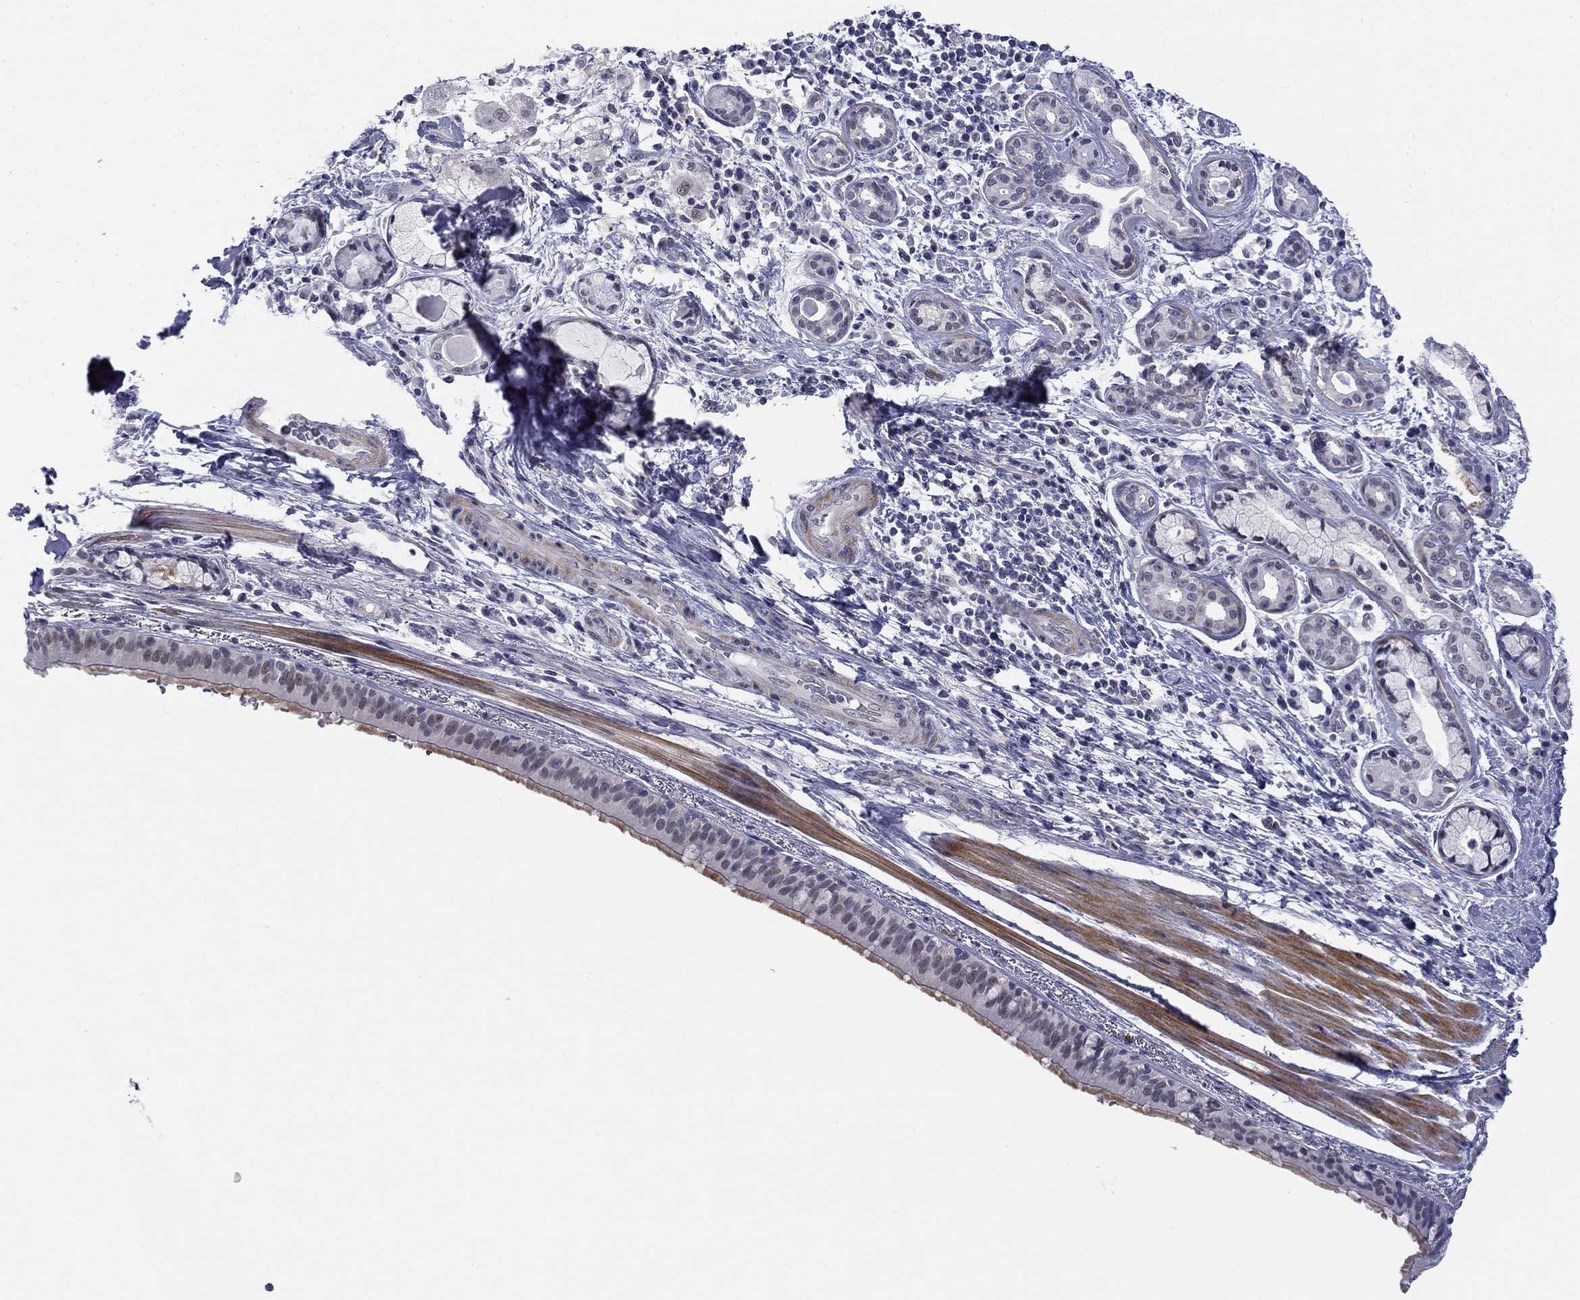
{"staining": {"intensity": "moderate", "quantity": "<25%", "location": "cytoplasmic/membranous"}, "tissue": "bronchus", "cell_type": "Respiratory epithelial cells", "image_type": "normal", "snomed": [{"axis": "morphology", "description": "Normal tissue, NOS"}, {"axis": "morphology", "description": "Squamous cell carcinoma, NOS"}, {"axis": "topography", "description": "Bronchus"}, {"axis": "topography", "description": "Lung"}], "caption": "IHC staining of benign bronchus, which displays low levels of moderate cytoplasmic/membranous staining in approximately <25% of respiratory epithelial cells indicating moderate cytoplasmic/membranous protein positivity. The staining was performed using DAB (brown) for protein detection and nuclei were counterstained in hematoxylin (blue).", "gene": "TIGD4", "patient": {"sex": "male", "age": 69}}